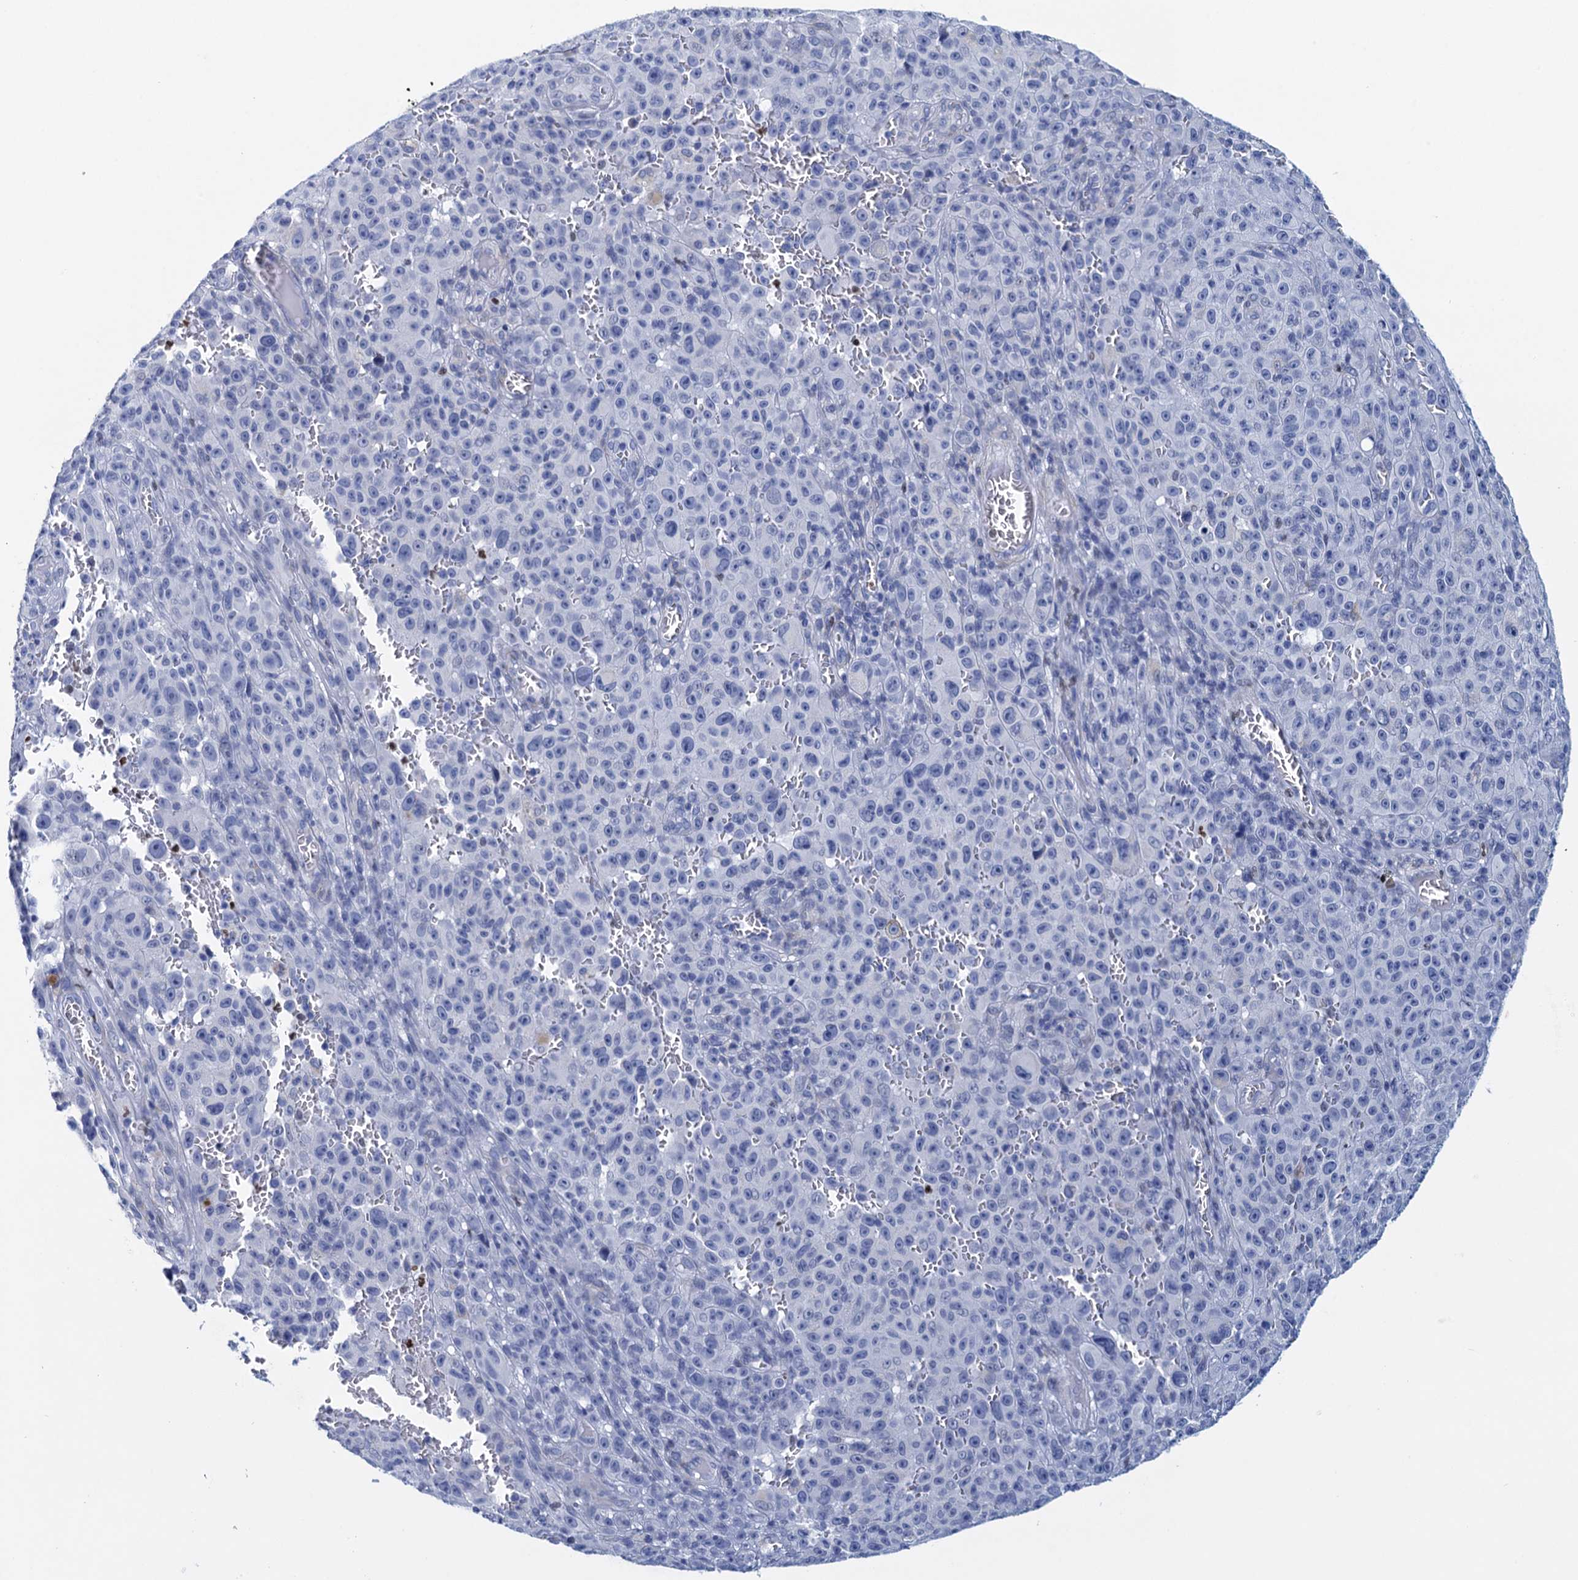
{"staining": {"intensity": "negative", "quantity": "none", "location": "none"}, "tissue": "melanoma", "cell_type": "Tumor cells", "image_type": "cancer", "snomed": [{"axis": "morphology", "description": "Malignant melanoma, NOS"}, {"axis": "topography", "description": "Skin"}], "caption": "Melanoma was stained to show a protein in brown. There is no significant expression in tumor cells.", "gene": "RHCG", "patient": {"sex": "female", "age": 82}}